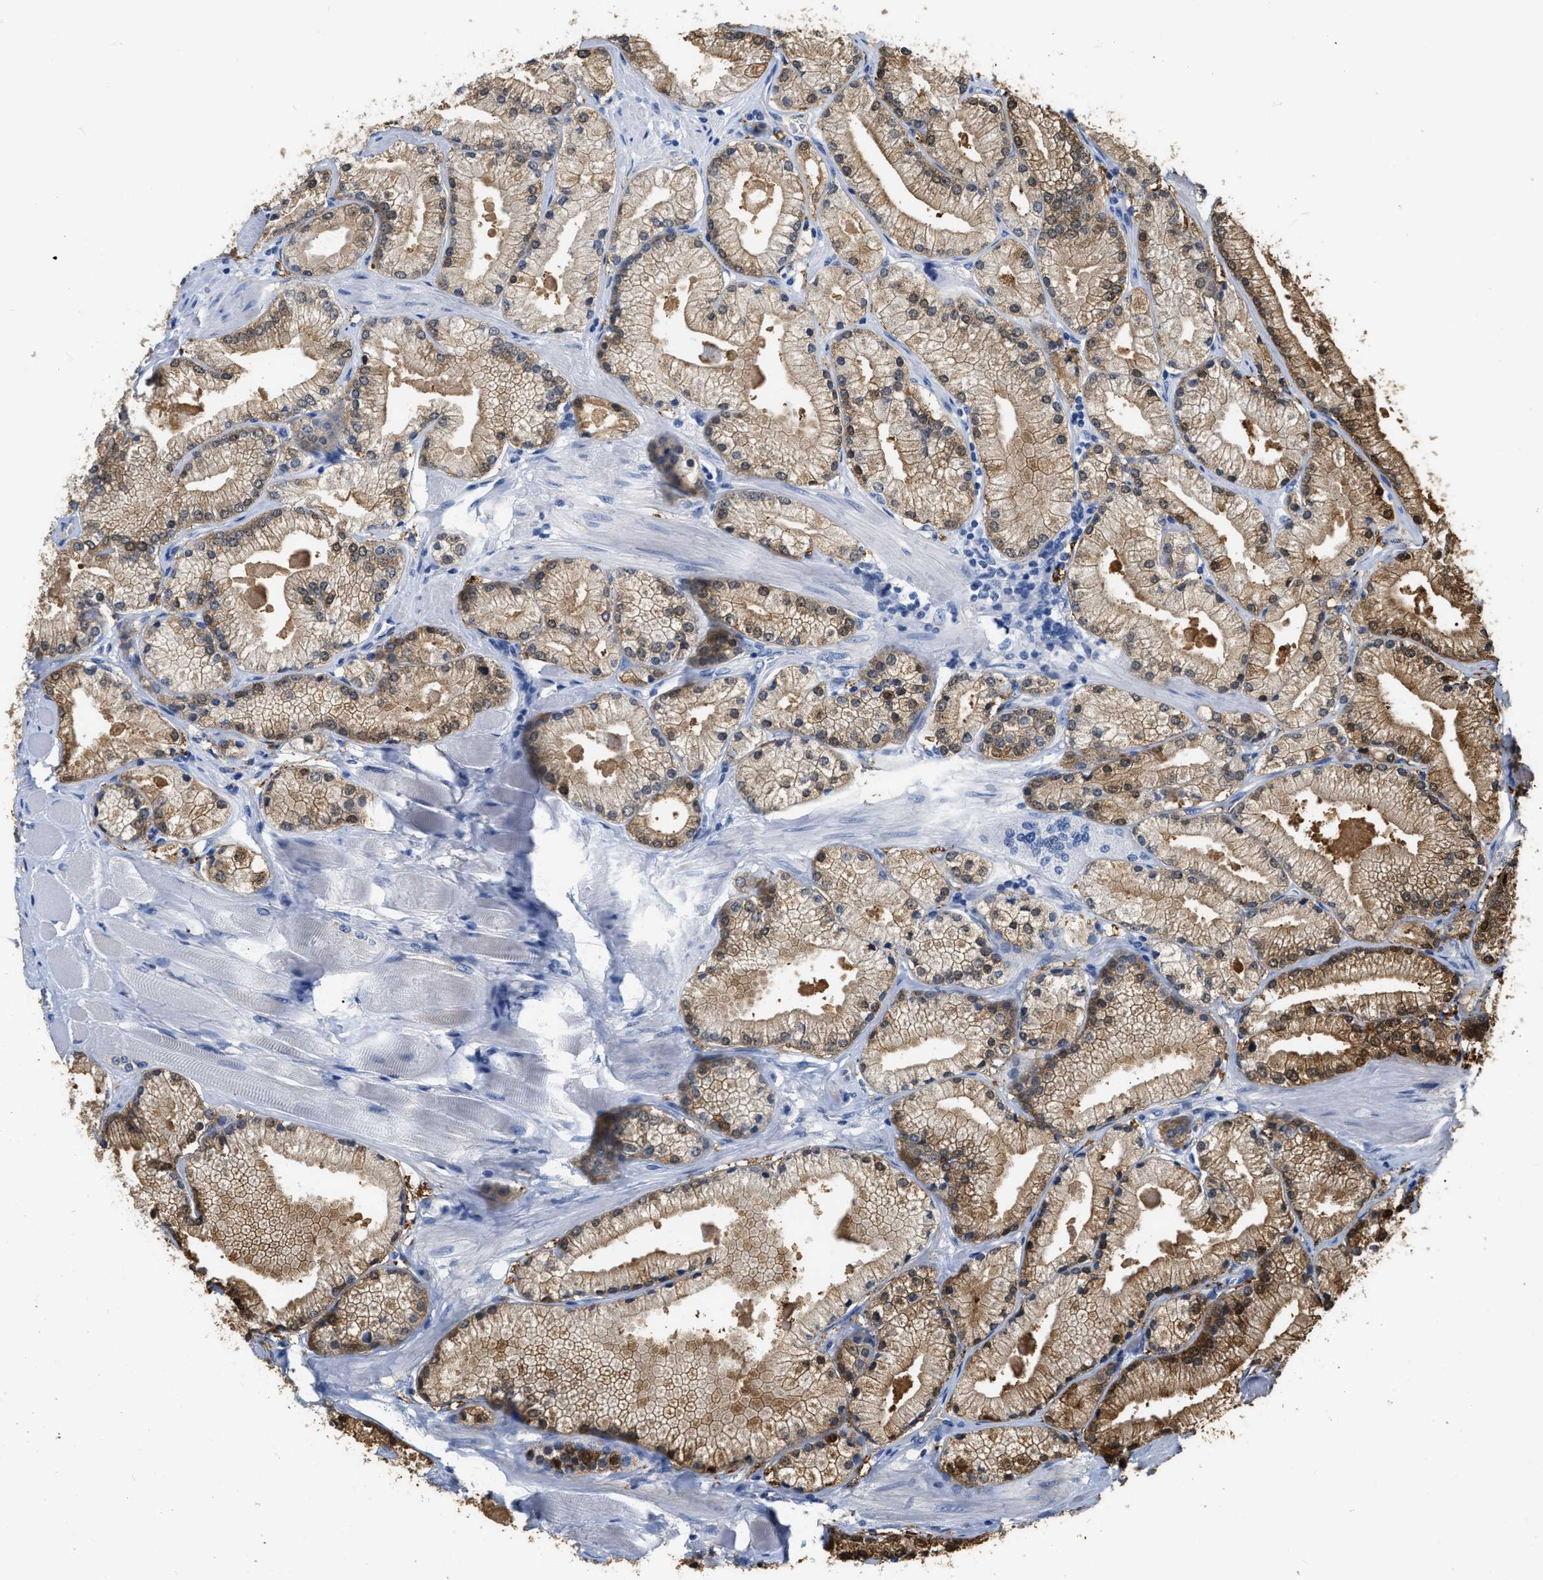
{"staining": {"intensity": "moderate", "quantity": ">75%", "location": "cytoplasmic/membranous"}, "tissue": "prostate cancer", "cell_type": "Tumor cells", "image_type": "cancer", "snomed": [{"axis": "morphology", "description": "Adenocarcinoma, High grade"}, {"axis": "topography", "description": "Prostate"}], "caption": "The immunohistochemical stain highlights moderate cytoplasmic/membranous staining in tumor cells of prostate adenocarcinoma (high-grade) tissue.", "gene": "CRYM", "patient": {"sex": "male", "age": 50}}